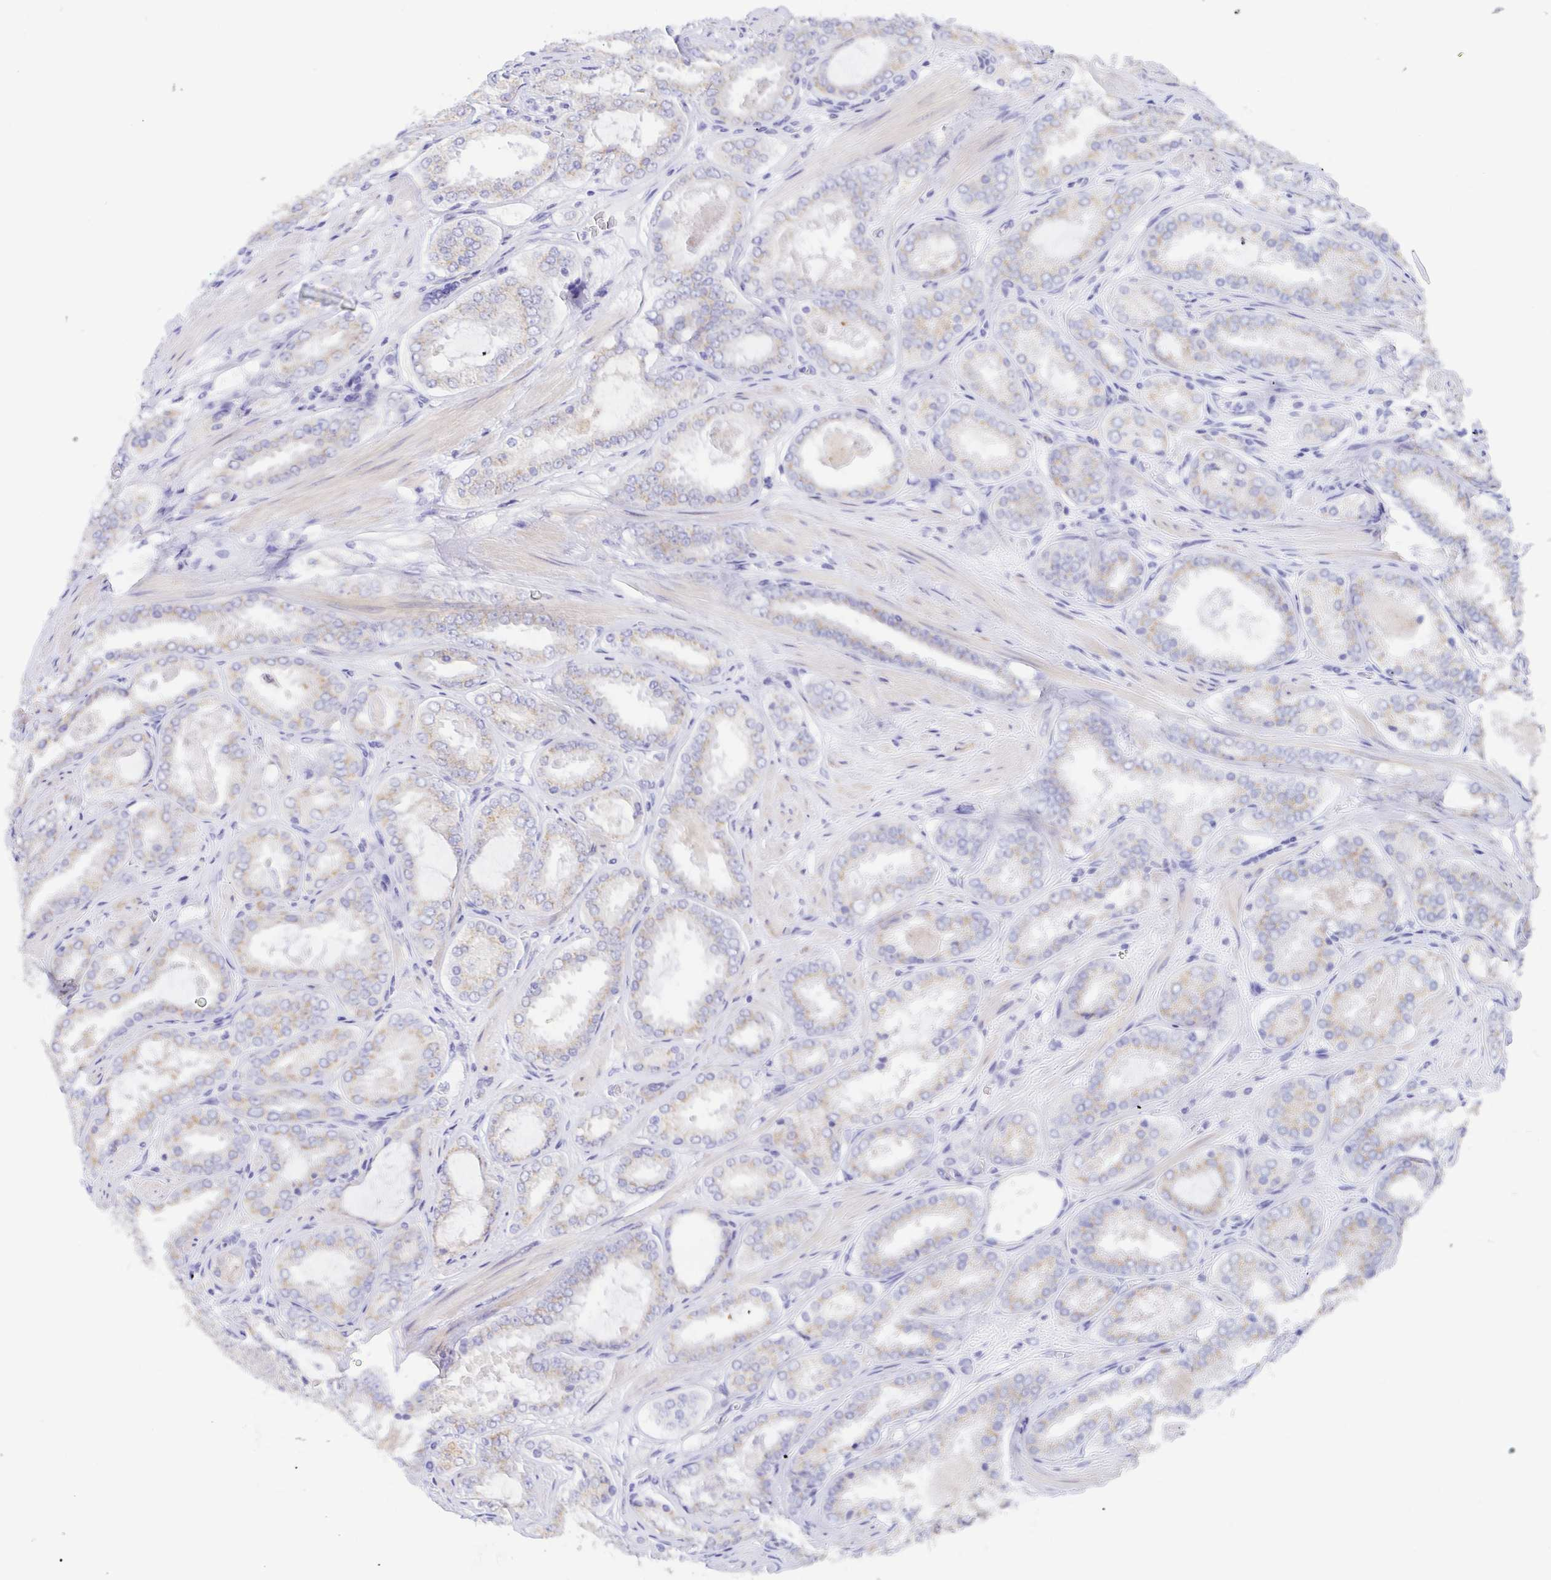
{"staining": {"intensity": "weak", "quantity": "<25%", "location": "cytoplasmic/membranous"}, "tissue": "prostate cancer", "cell_type": "Tumor cells", "image_type": "cancer", "snomed": [{"axis": "morphology", "description": "Adenocarcinoma, High grade"}, {"axis": "topography", "description": "Prostate"}], "caption": "A high-resolution photomicrograph shows immunohistochemistry staining of prostate high-grade adenocarcinoma, which shows no significant positivity in tumor cells. (Immunohistochemistry, brightfield microscopy, high magnification).", "gene": "SCG3", "patient": {"sex": "male", "age": 63}}